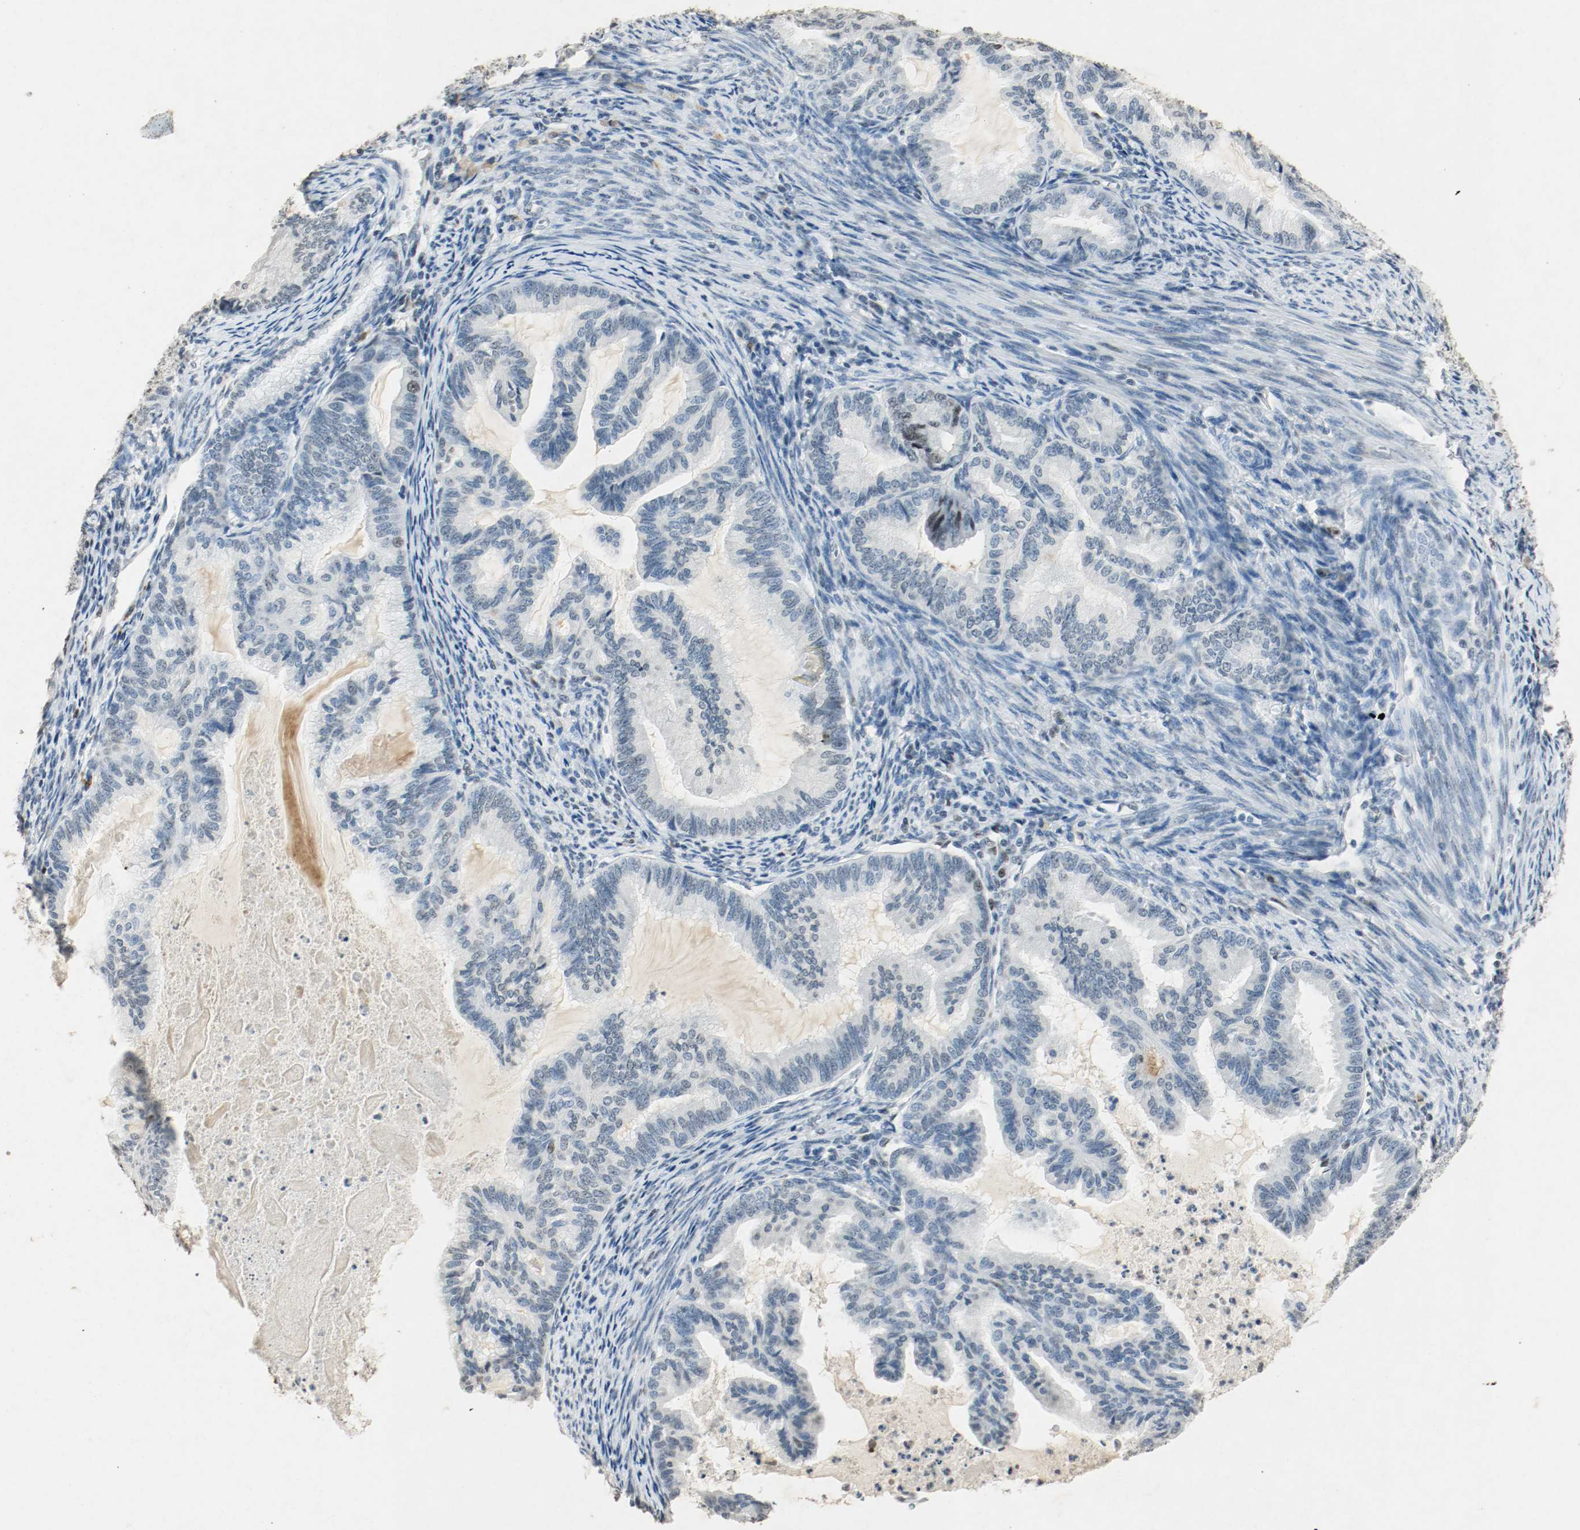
{"staining": {"intensity": "moderate", "quantity": "25%-75%", "location": "nuclear"}, "tissue": "cervical cancer", "cell_type": "Tumor cells", "image_type": "cancer", "snomed": [{"axis": "morphology", "description": "Normal tissue, NOS"}, {"axis": "morphology", "description": "Adenocarcinoma, NOS"}, {"axis": "topography", "description": "Cervix"}, {"axis": "topography", "description": "Endometrium"}], "caption": "Brown immunohistochemical staining in human cervical cancer reveals moderate nuclear positivity in approximately 25%-75% of tumor cells. (DAB (3,3'-diaminobenzidine) IHC, brown staining for protein, blue staining for nuclei).", "gene": "DNMT1", "patient": {"sex": "female", "age": 86}}